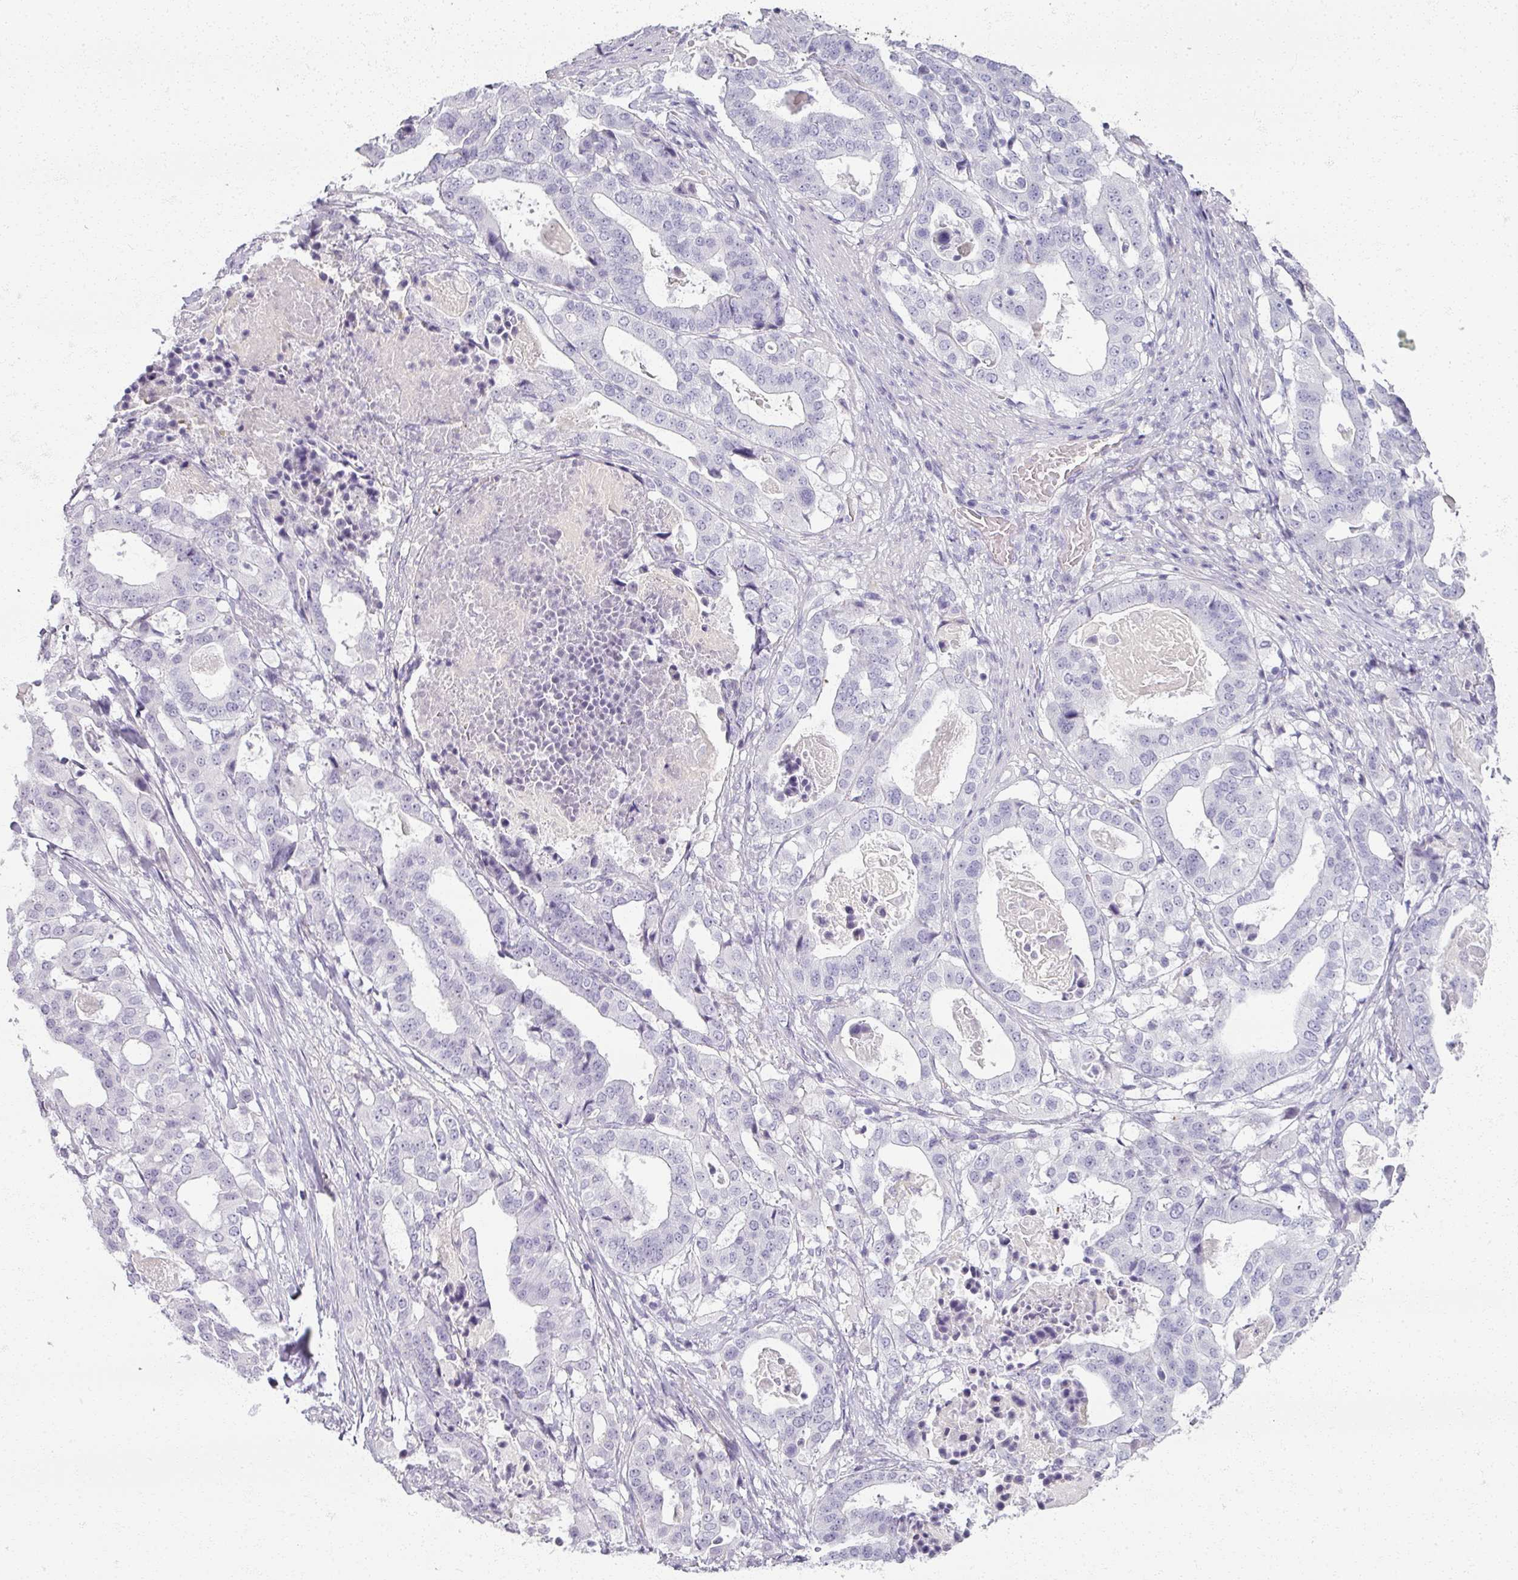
{"staining": {"intensity": "negative", "quantity": "none", "location": "none"}, "tissue": "stomach cancer", "cell_type": "Tumor cells", "image_type": "cancer", "snomed": [{"axis": "morphology", "description": "Adenocarcinoma, NOS"}, {"axis": "topography", "description": "Stomach"}], "caption": "Adenocarcinoma (stomach) was stained to show a protein in brown. There is no significant expression in tumor cells.", "gene": "RFPL2", "patient": {"sex": "male", "age": 48}}